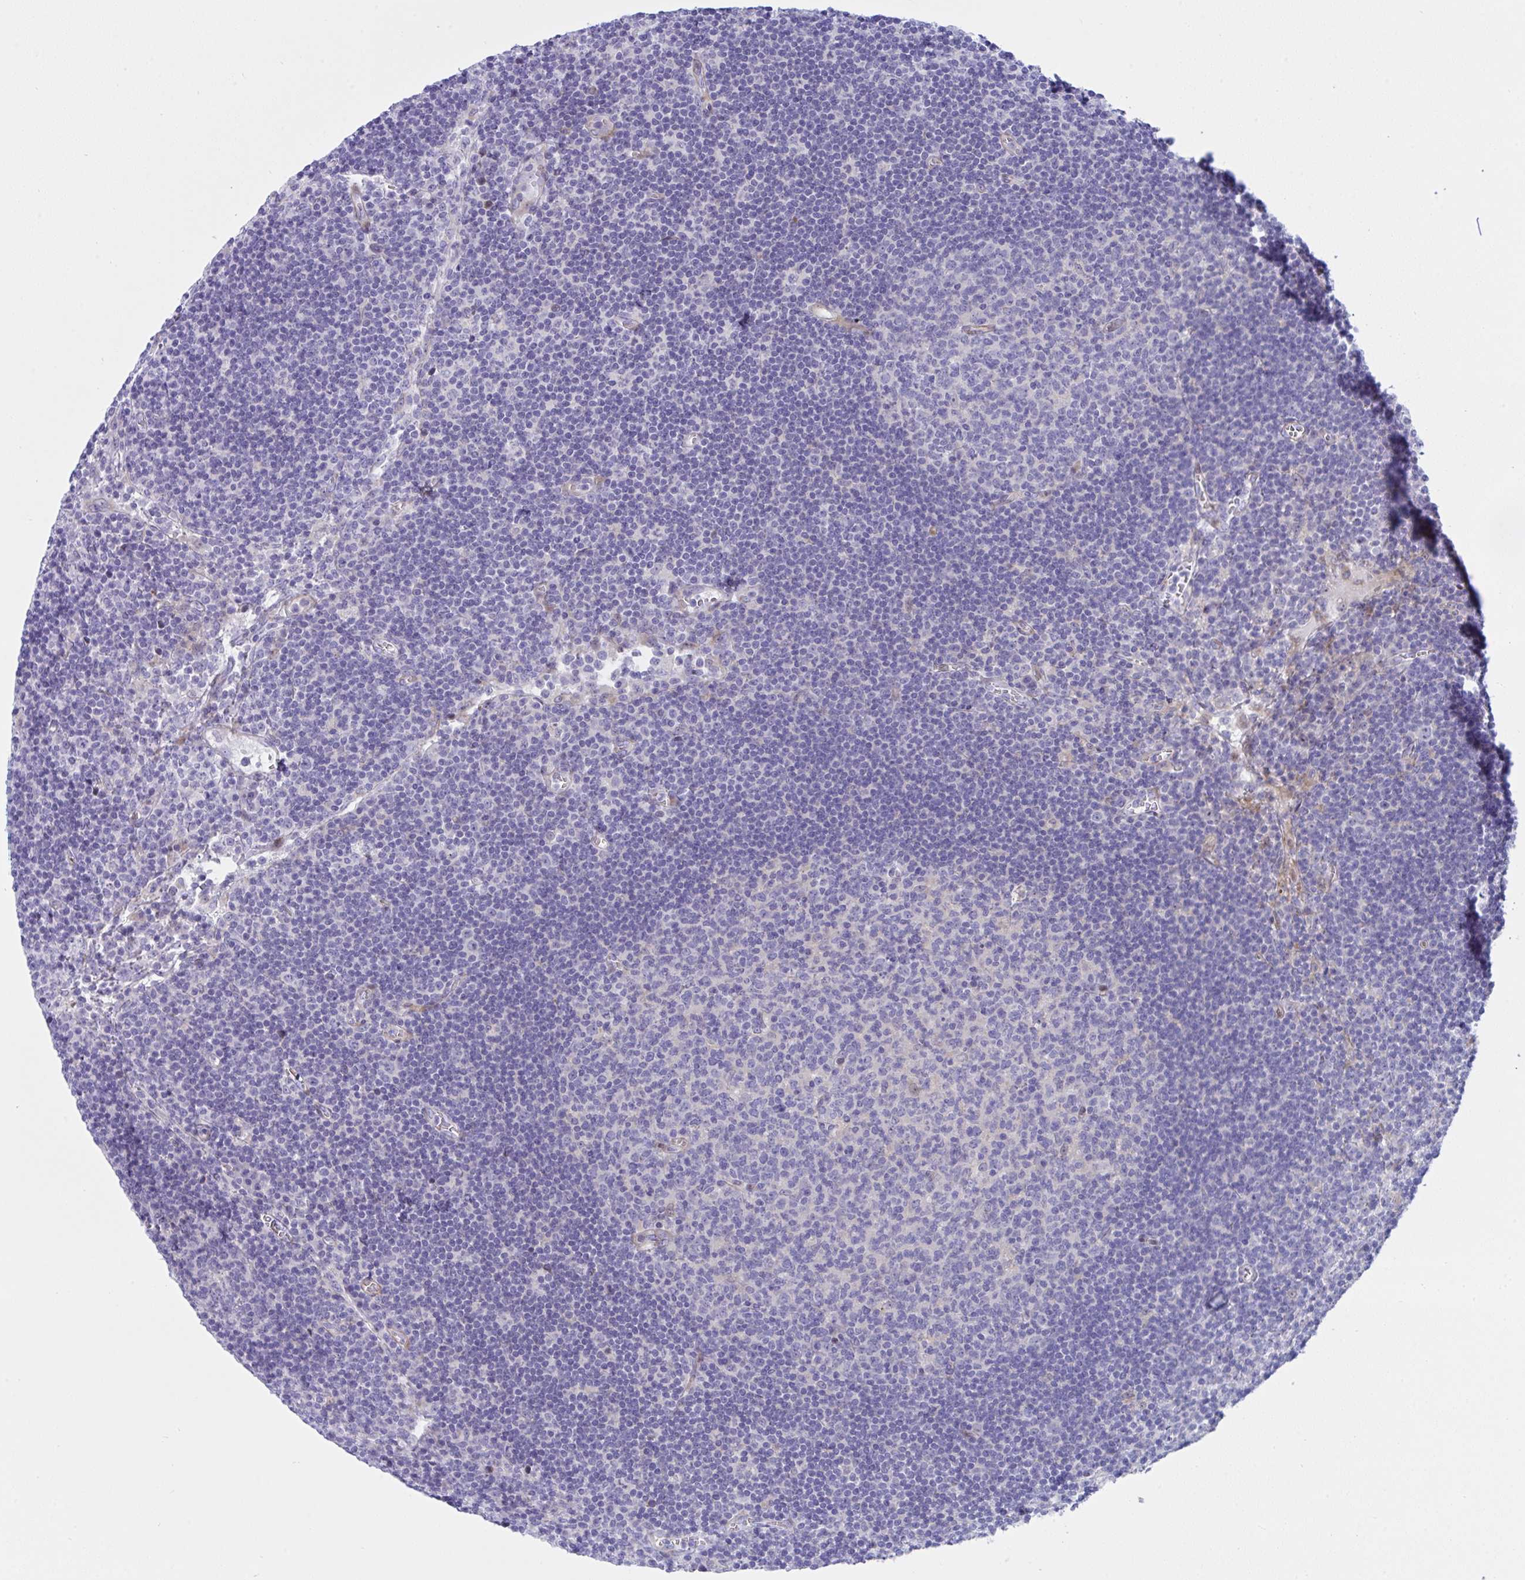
{"staining": {"intensity": "negative", "quantity": "none", "location": "none"}, "tissue": "lymph node", "cell_type": "Germinal center cells", "image_type": "normal", "snomed": [{"axis": "morphology", "description": "Normal tissue, NOS"}, {"axis": "topography", "description": "Lymph node"}], "caption": "Germinal center cells show no significant staining in benign lymph node.", "gene": "ZNF713", "patient": {"sex": "male", "age": 67}}